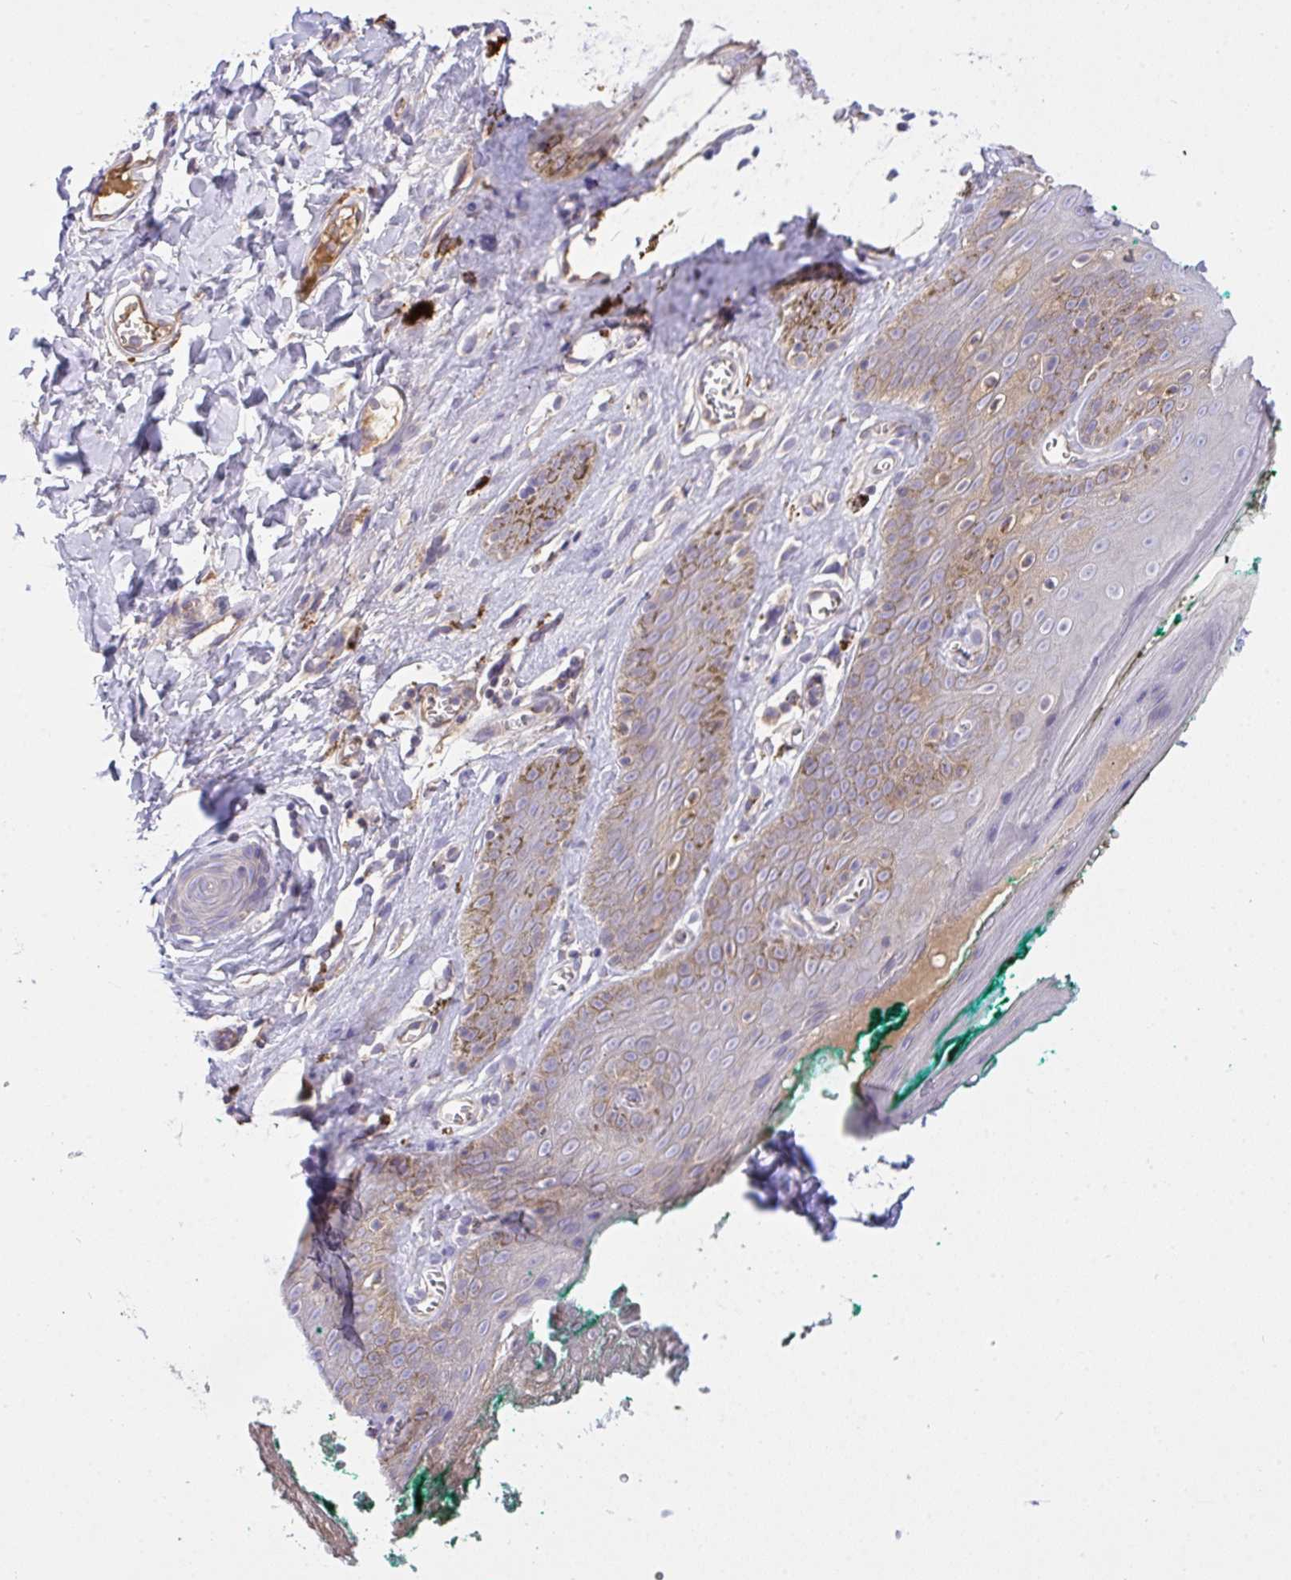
{"staining": {"intensity": "moderate", "quantity": "<25%", "location": "cytoplasmic/membranous"}, "tissue": "skin", "cell_type": "Epidermal cells", "image_type": "normal", "snomed": [{"axis": "morphology", "description": "Normal tissue, NOS"}, {"axis": "topography", "description": "Vulva"}, {"axis": "topography", "description": "Peripheral nerve tissue"}], "caption": "A high-resolution micrograph shows immunohistochemistry (IHC) staining of benign skin, which exhibits moderate cytoplasmic/membranous expression in approximately <25% of epidermal cells. The staining was performed using DAB (3,3'-diaminobenzidine) to visualize the protein expression in brown, while the nuclei were stained in blue with hematoxylin (Magnification: 20x).", "gene": "ZNF581", "patient": {"sex": "female", "age": 66}}